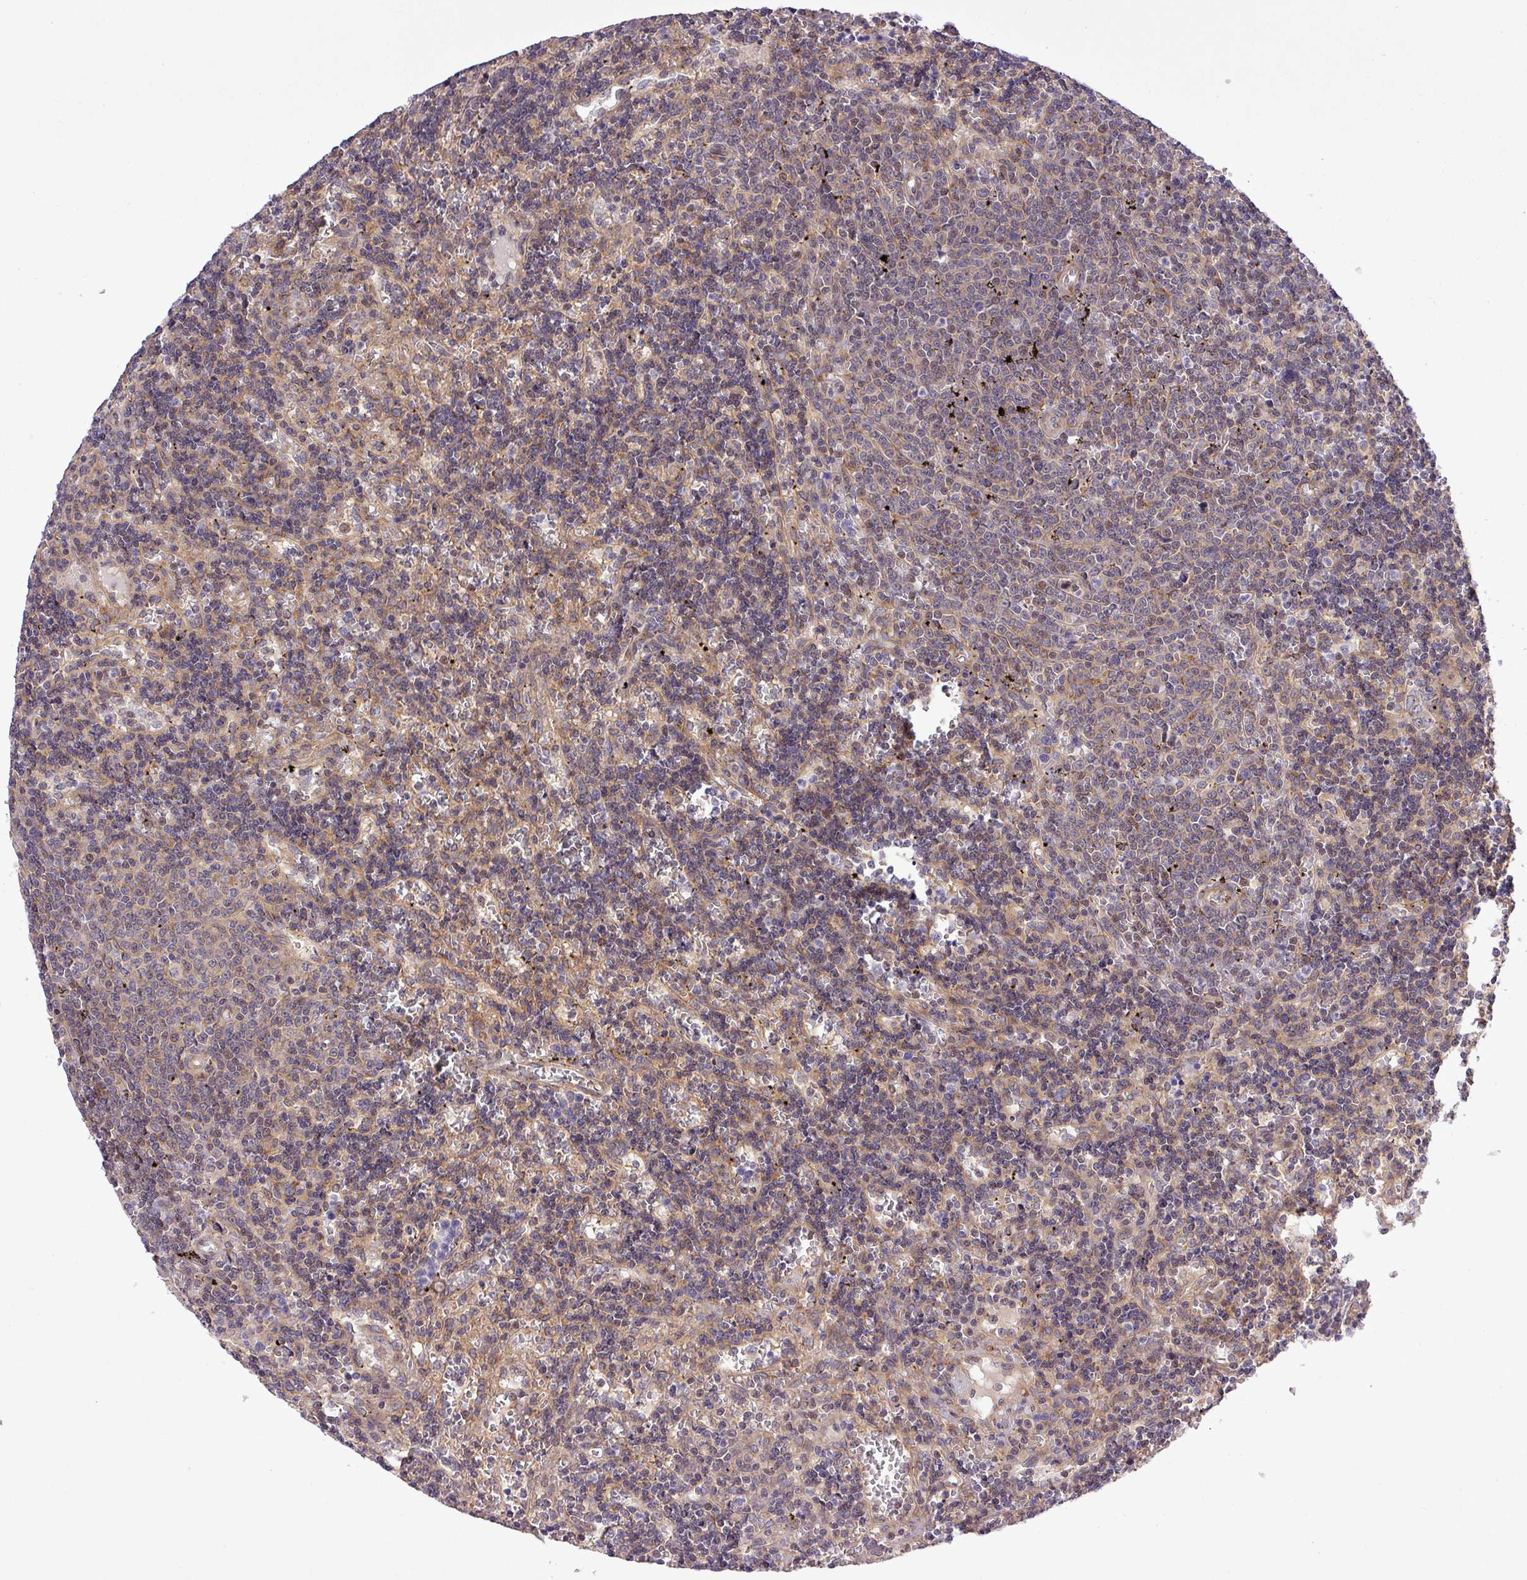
{"staining": {"intensity": "weak", "quantity": "<25%", "location": "cytoplasmic/membranous"}, "tissue": "lymphoma", "cell_type": "Tumor cells", "image_type": "cancer", "snomed": [{"axis": "morphology", "description": "Malignant lymphoma, non-Hodgkin's type, Low grade"}, {"axis": "topography", "description": "Spleen"}], "caption": "Immunohistochemistry photomicrograph of neoplastic tissue: human lymphoma stained with DAB (3,3'-diaminobenzidine) shows no significant protein positivity in tumor cells.", "gene": "FAM222B", "patient": {"sex": "male", "age": 60}}